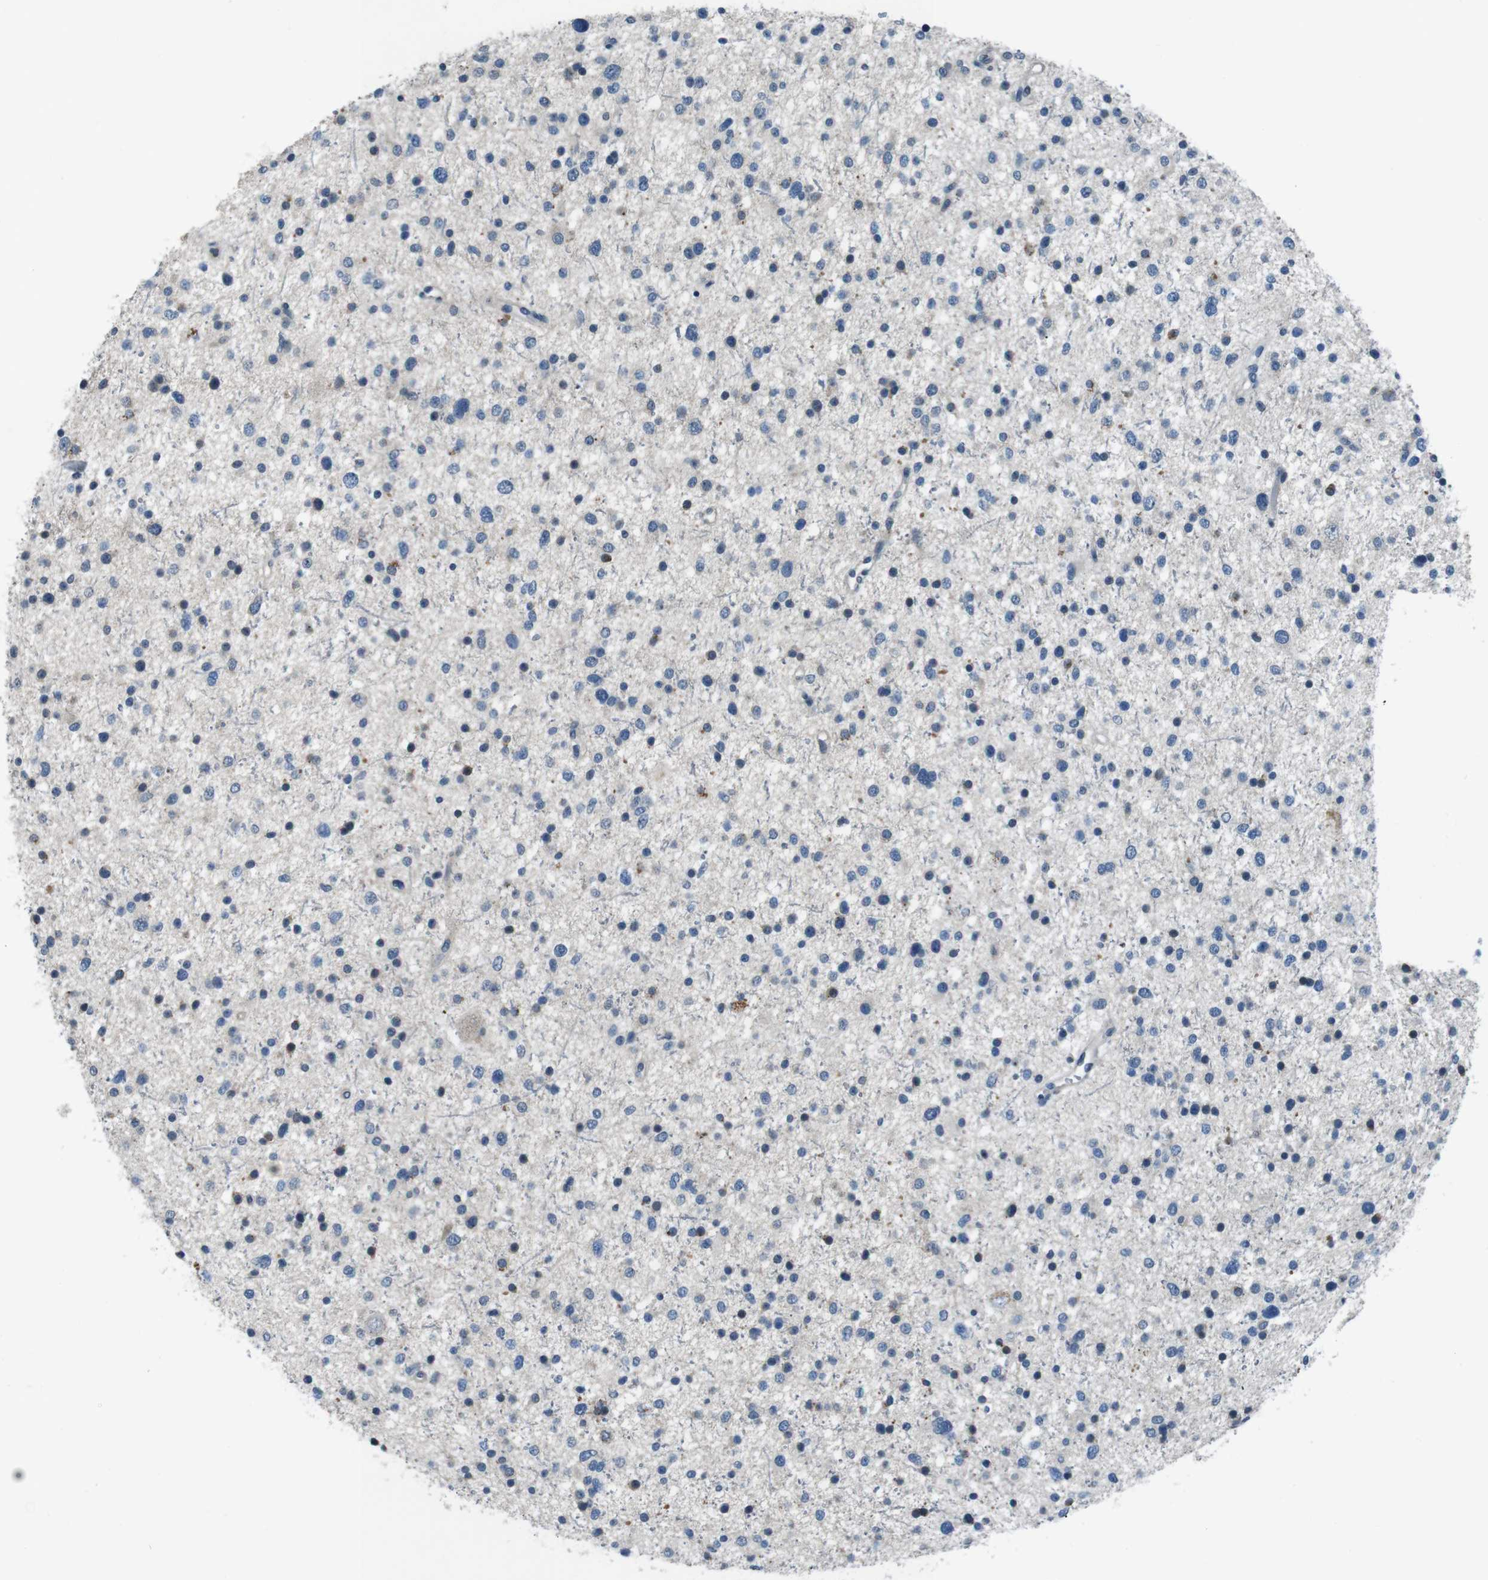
{"staining": {"intensity": "weak", "quantity": "<25%", "location": "cytoplasmic/membranous"}, "tissue": "glioma", "cell_type": "Tumor cells", "image_type": "cancer", "snomed": [{"axis": "morphology", "description": "Glioma, malignant, Low grade"}, {"axis": "topography", "description": "Brain"}], "caption": "Protein analysis of malignant glioma (low-grade) demonstrates no significant expression in tumor cells. The staining is performed using DAB (3,3'-diaminobenzidine) brown chromogen with nuclei counter-stained in using hematoxylin.", "gene": "LRP5", "patient": {"sex": "female", "age": 37}}